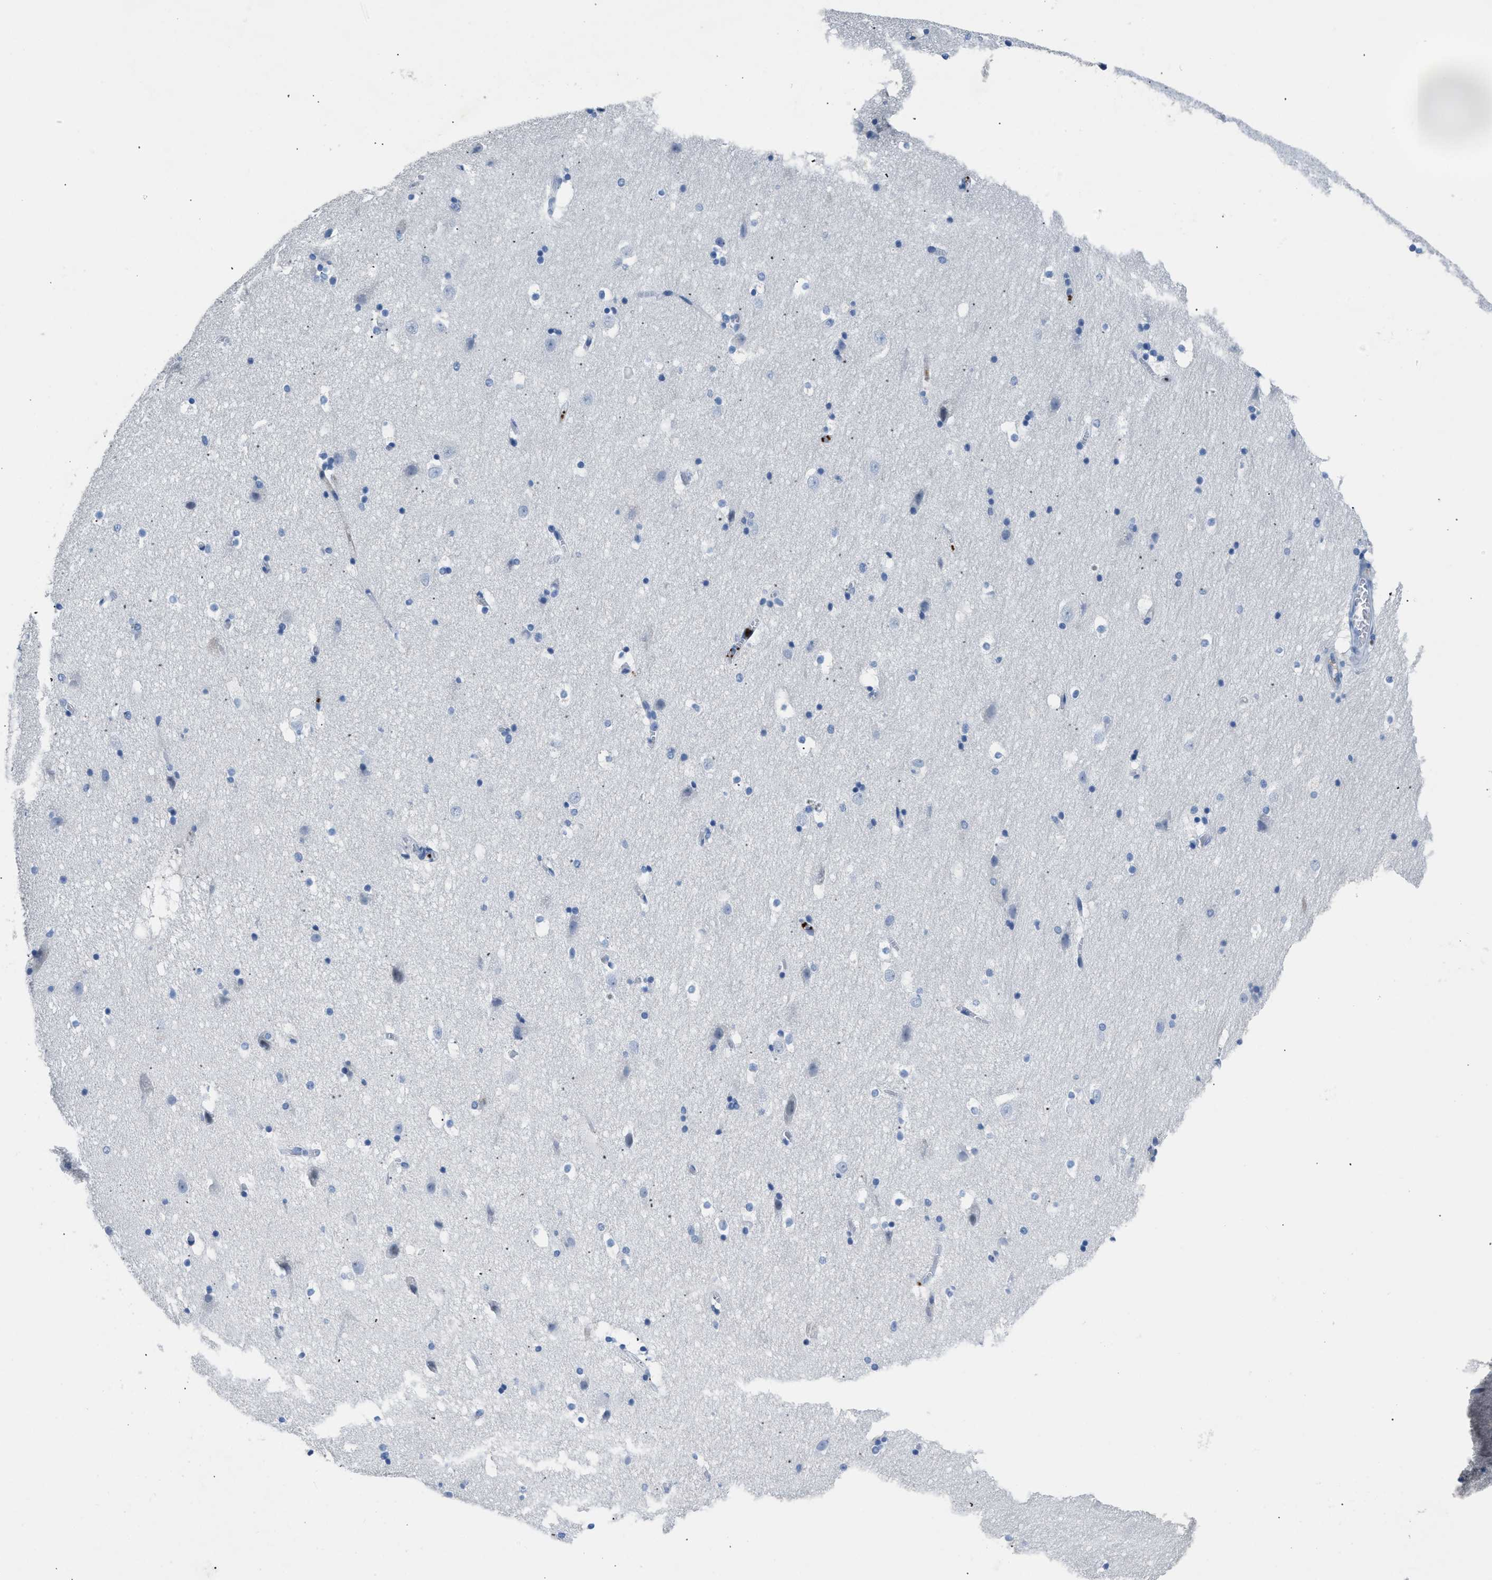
{"staining": {"intensity": "negative", "quantity": "none", "location": "none"}, "tissue": "hippocampus", "cell_type": "Glial cells", "image_type": "normal", "snomed": [{"axis": "morphology", "description": "Normal tissue, NOS"}, {"axis": "topography", "description": "Hippocampus"}], "caption": "IHC of unremarkable hippocampus shows no positivity in glial cells.", "gene": "FGF18", "patient": {"sex": "male", "age": 45}}